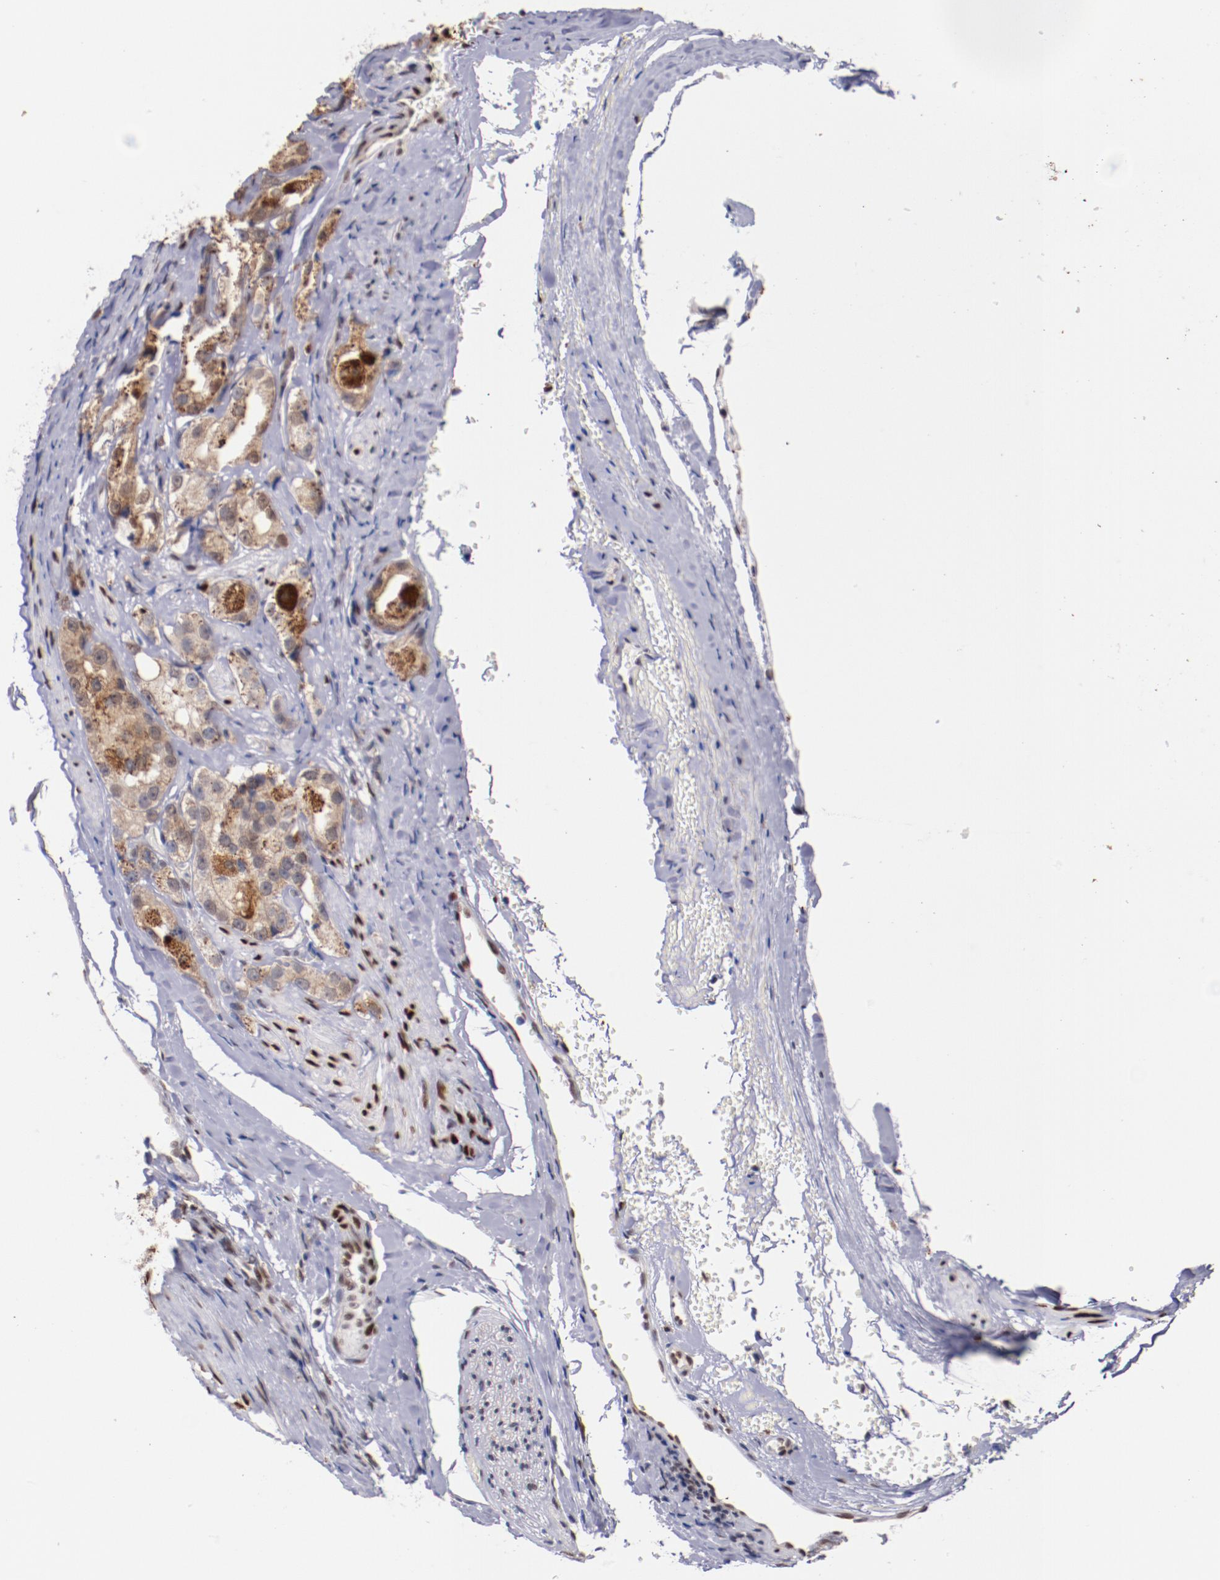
{"staining": {"intensity": "weak", "quantity": "25%-75%", "location": "cytoplasmic/membranous"}, "tissue": "prostate cancer", "cell_type": "Tumor cells", "image_type": "cancer", "snomed": [{"axis": "morphology", "description": "Adenocarcinoma, High grade"}, {"axis": "topography", "description": "Prostate"}], "caption": "Prostate high-grade adenocarcinoma tissue exhibits weak cytoplasmic/membranous expression in approximately 25%-75% of tumor cells, visualized by immunohistochemistry.", "gene": "SRF", "patient": {"sex": "male", "age": 63}}